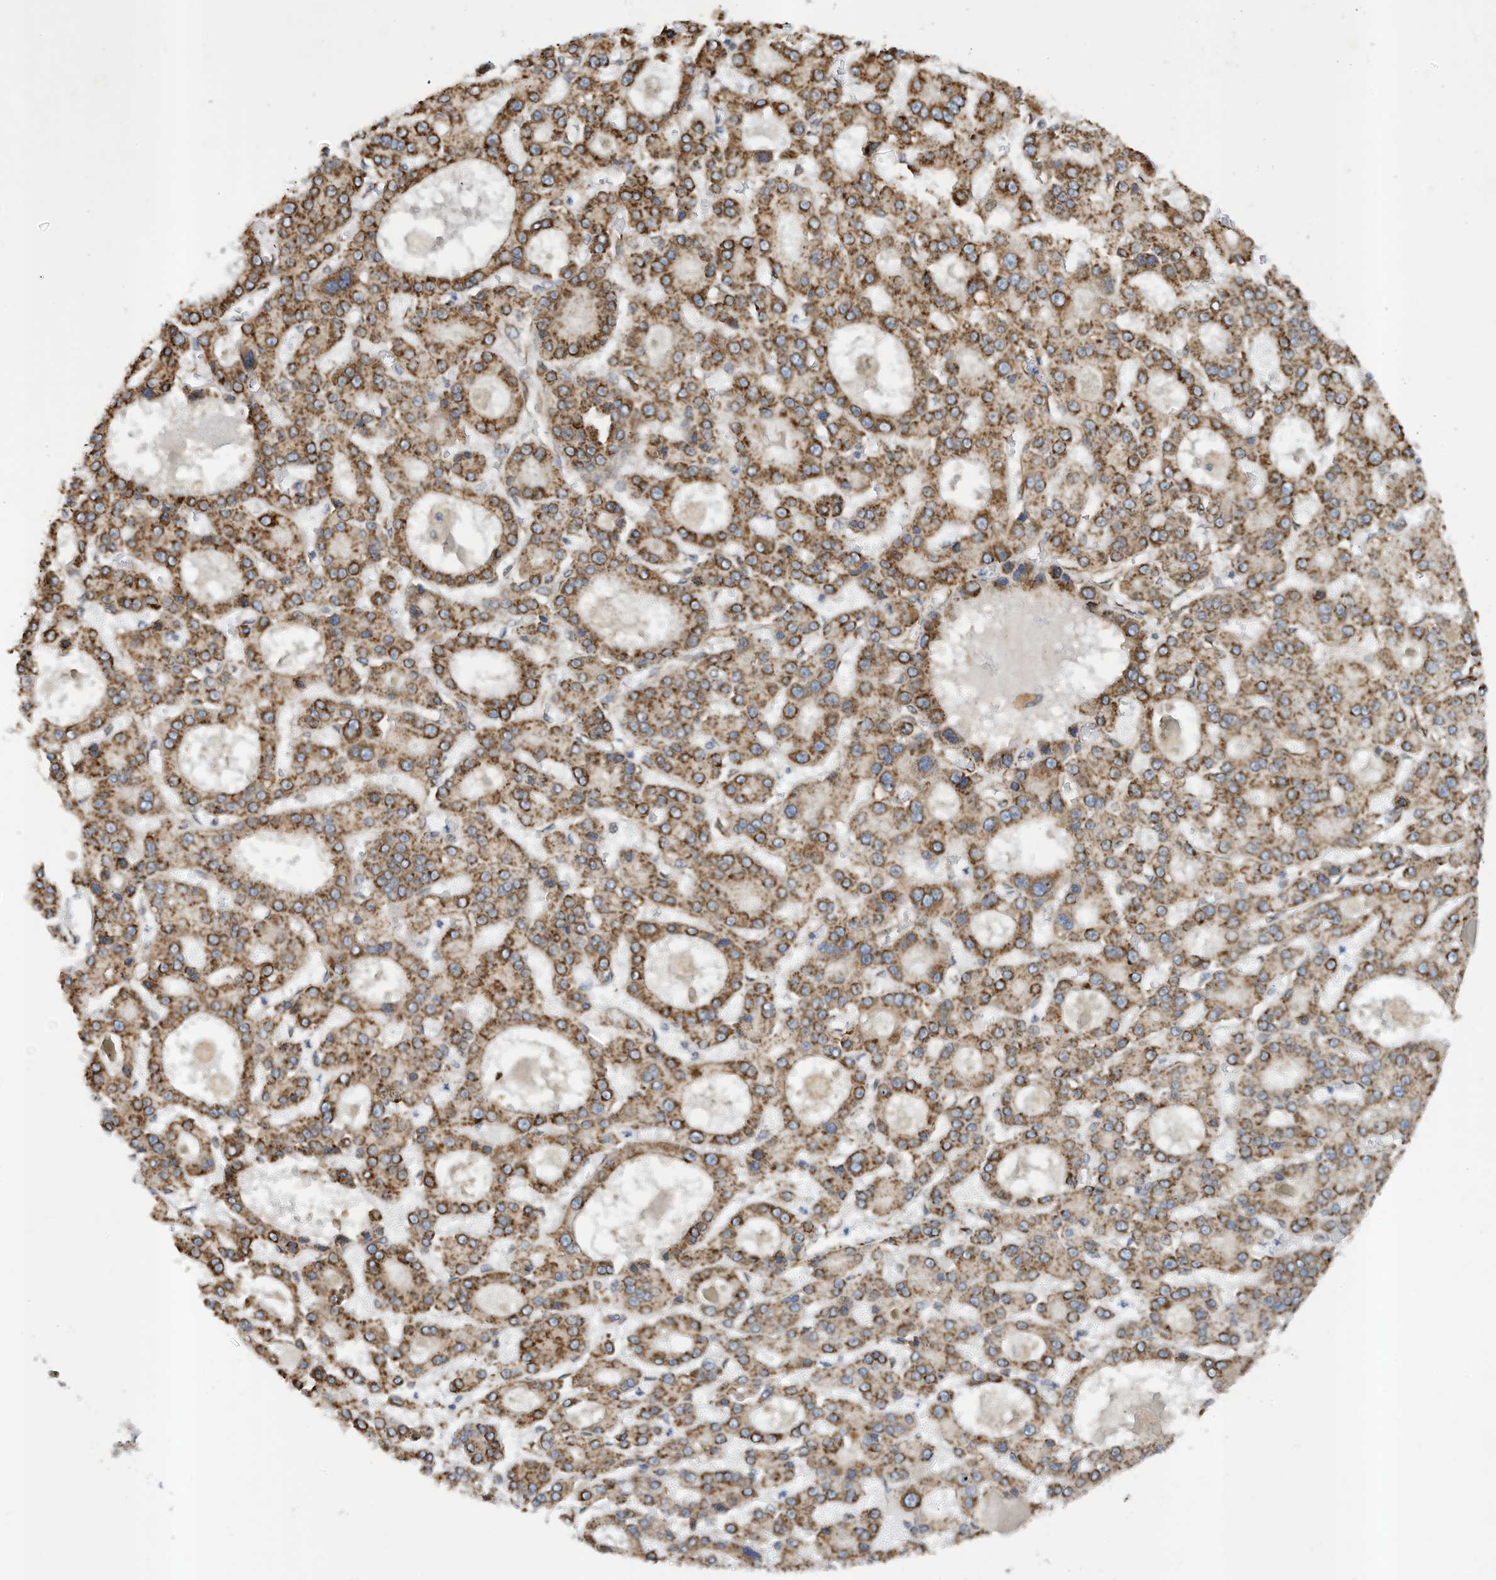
{"staining": {"intensity": "moderate", "quantity": ">75%", "location": "cytoplasmic/membranous"}, "tissue": "liver cancer", "cell_type": "Tumor cells", "image_type": "cancer", "snomed": [{"axis": "morphology", "description": "Carcinoma, Hepatocellular, NOS"}, {"axis": "topography", "description": "Liver"}], "caption": "Liver cancer (hepatocellular carcinoma) stained with a brown dye displays moderate cytoplasmic/membranous positive positivity in about >75% of tumor cells.", "gene": "ZBTB45", "patient": {"sex": "male", "age": 70}}